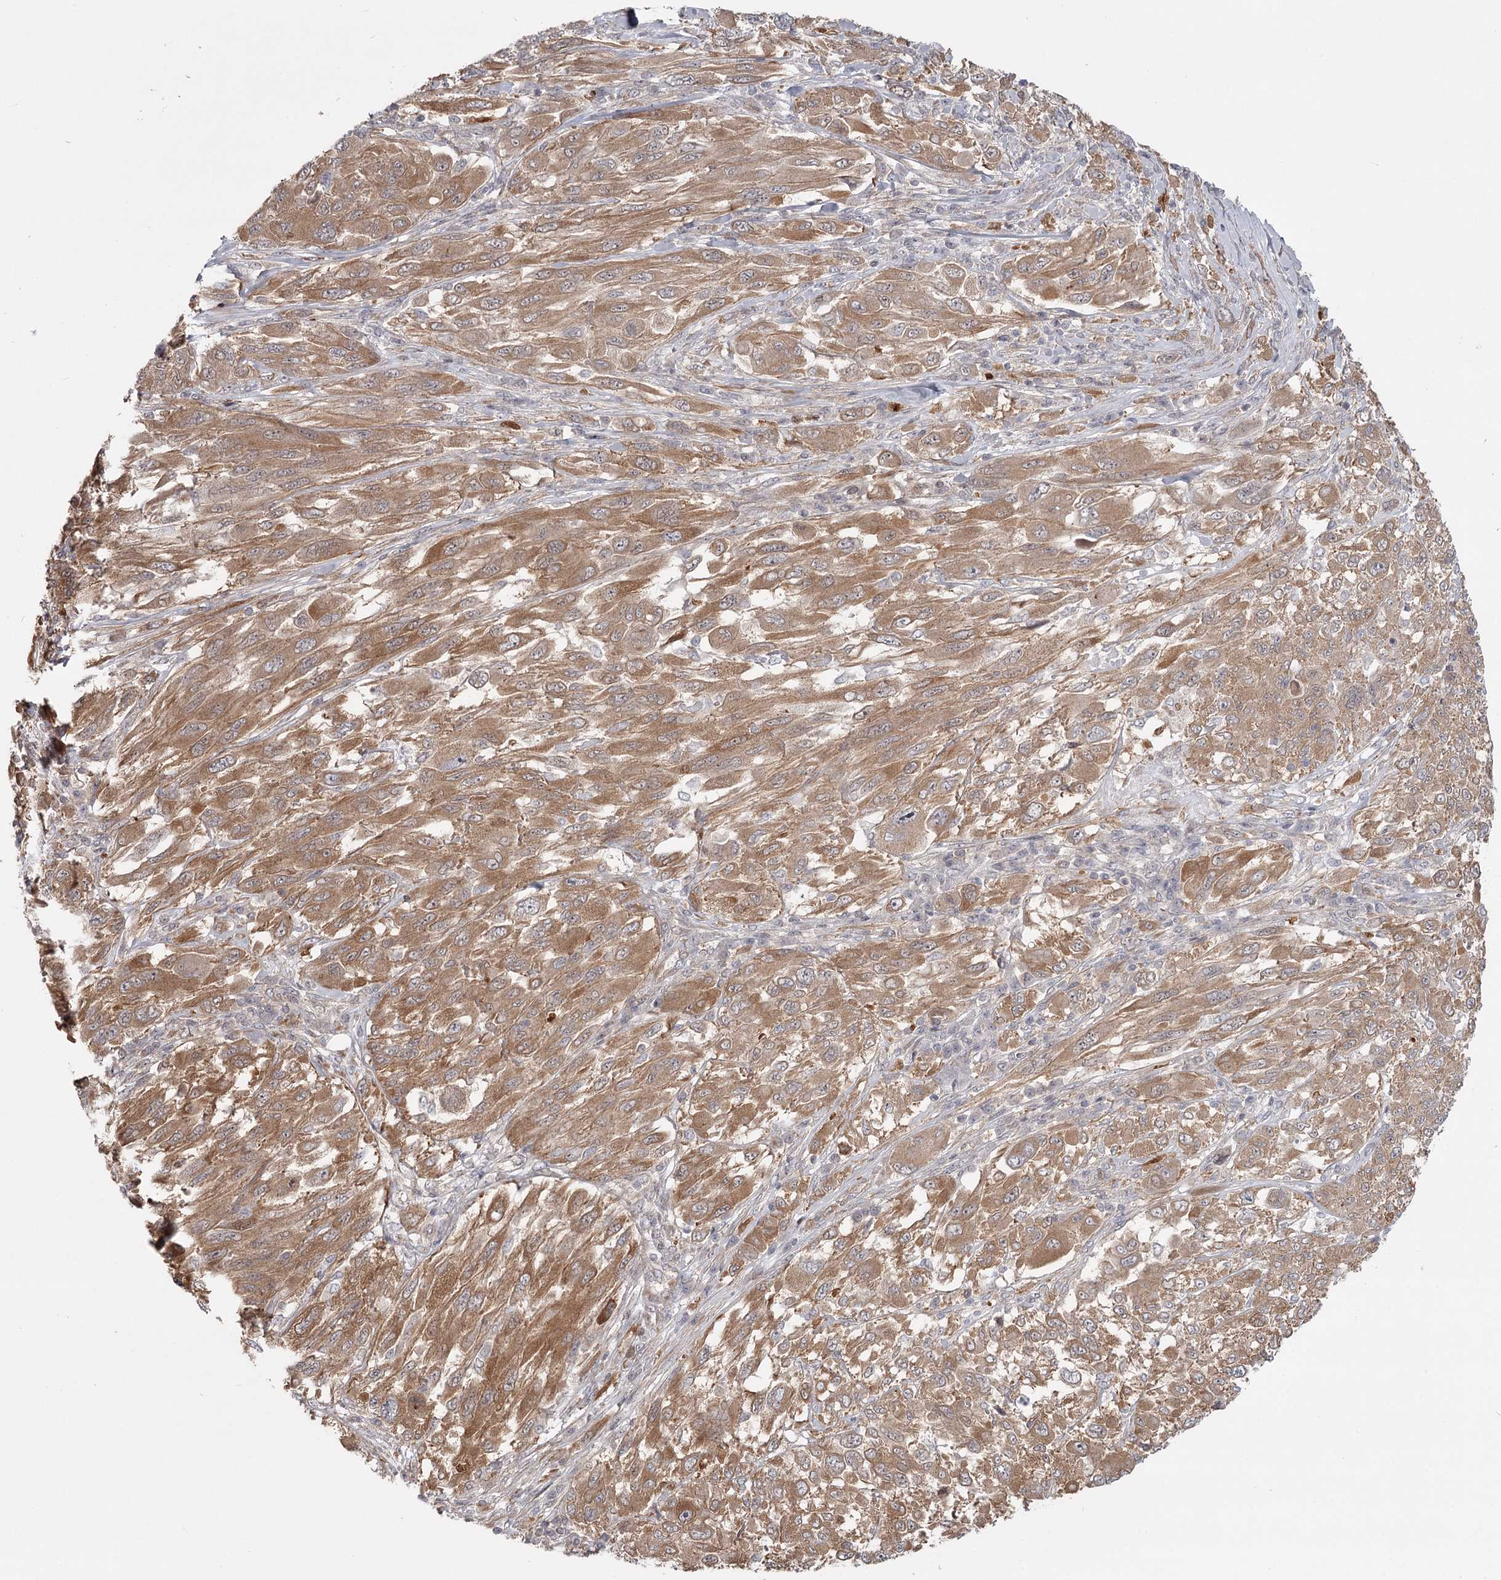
{"staining": {"intensity": "moderate", "quantity": ">75%", "location": "cytoplasmic/membranous"}, "tissue": "melanoma", "cell_type": "Tumor cells", "image_type": "cancer", "snomed": [{"axis": "morphology", "description": "Malignant melanoma, NOS"}, {"axis": "topography", "description": "Skin"}], "caption": "High-power microscopy captured an immunohistochemistry (IHC) photomicrograph of melanoma, revealing moderate cytoplasmic/membranous expression in about >75% of tumor cells.", "gene": "CCNG2", "patient": {"sex": "female", "age": 91}}